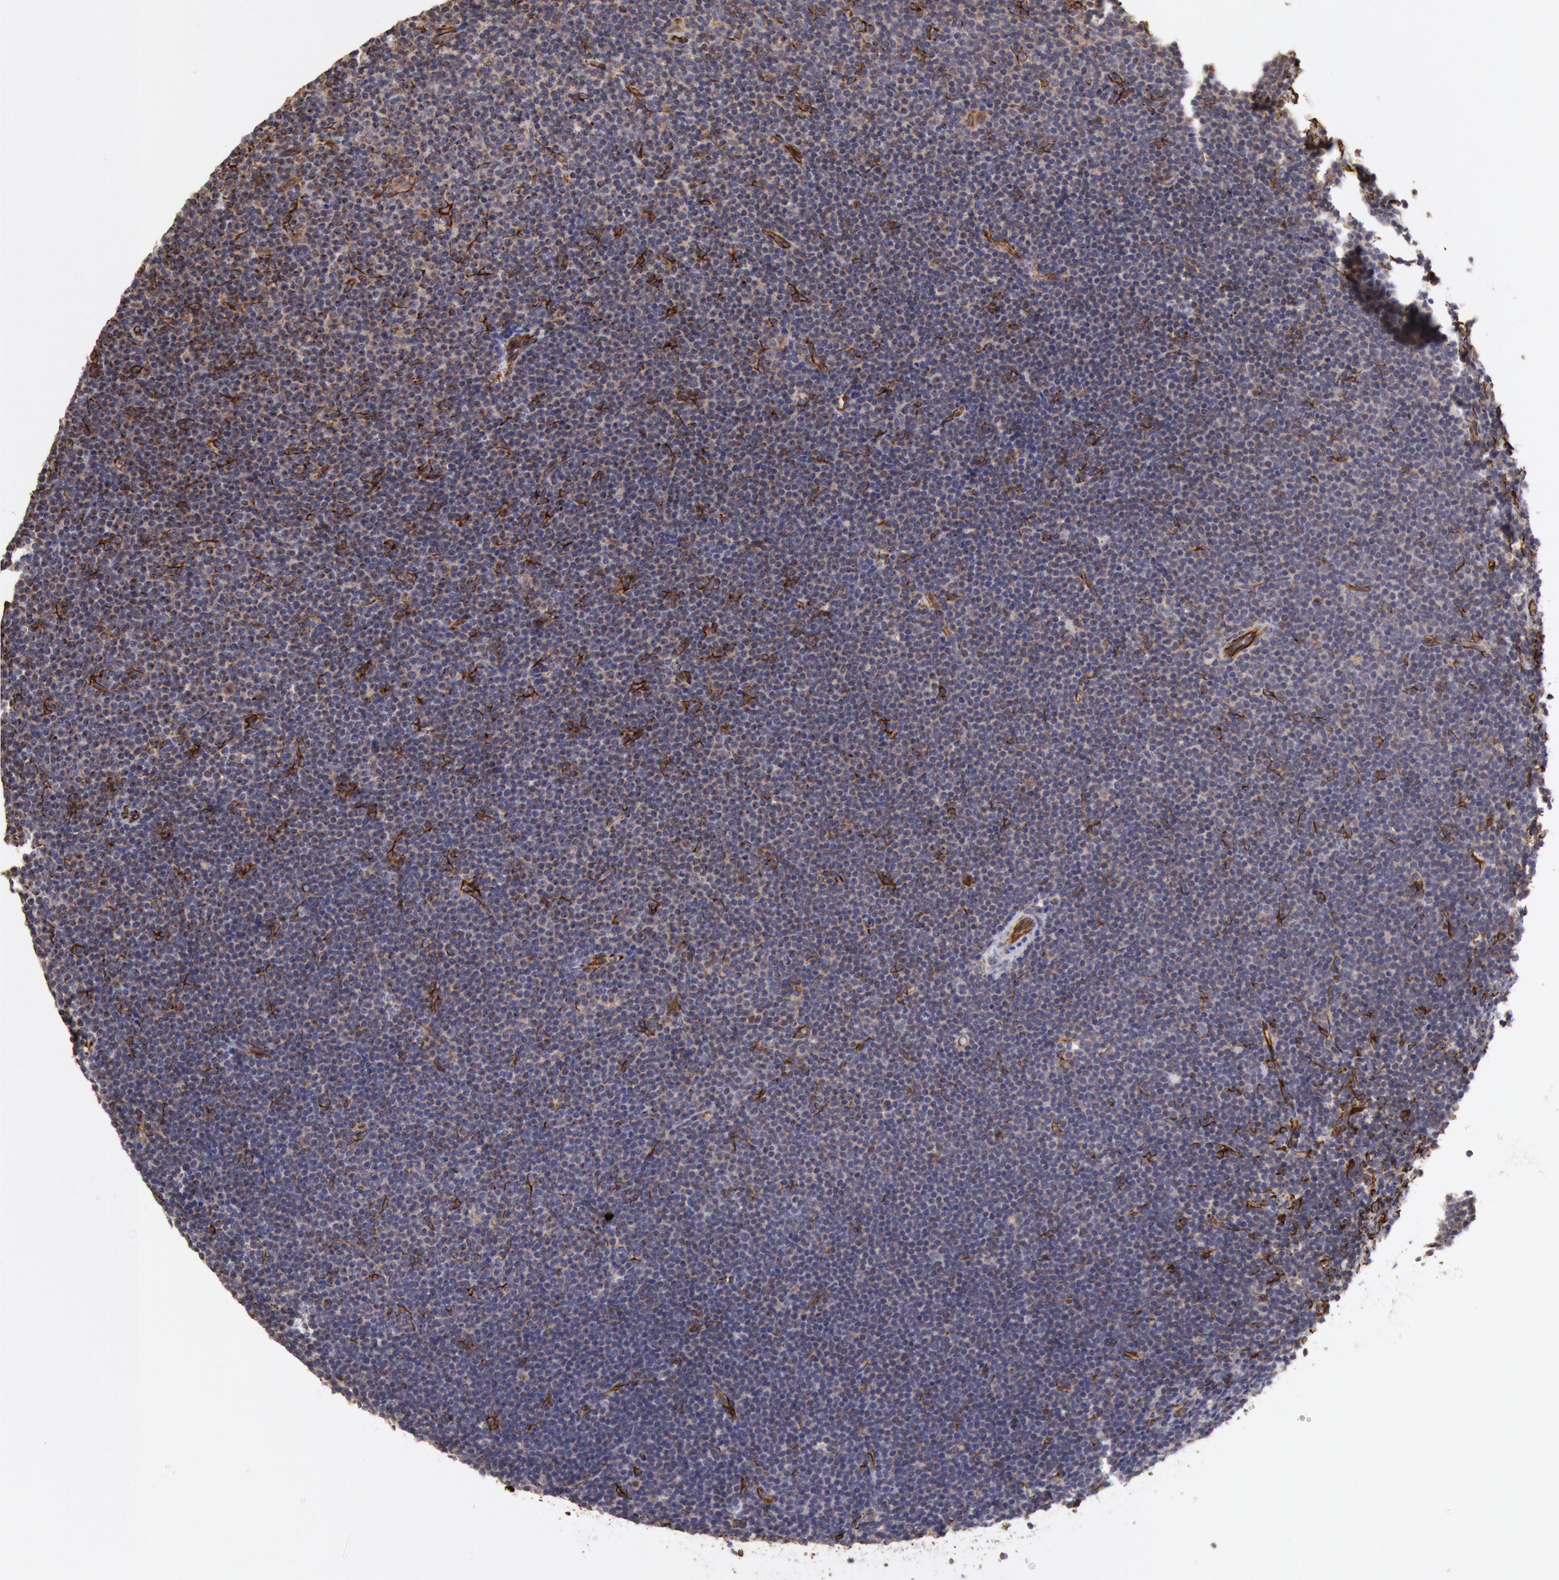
{"staining": {"intensity": "negative", "quantity": "none", "location": "none"}, "tissue": "lymphoma", "cell_type": "Tumor cells", "image_type": "cancer", "snomed": [{"axis": "morphology", "description": "Malignant lymphoma, non-Hodgkin's type, Low grade"}, {"axis": "topography", "description": "Lymph node"}], "caption": "Tumor cells show no significant protein staining in low-grade malignant lymphoma, non-Hodgkin's type.", "gene": "RNF139", "patient": {"sex": "female", "age": 69}}